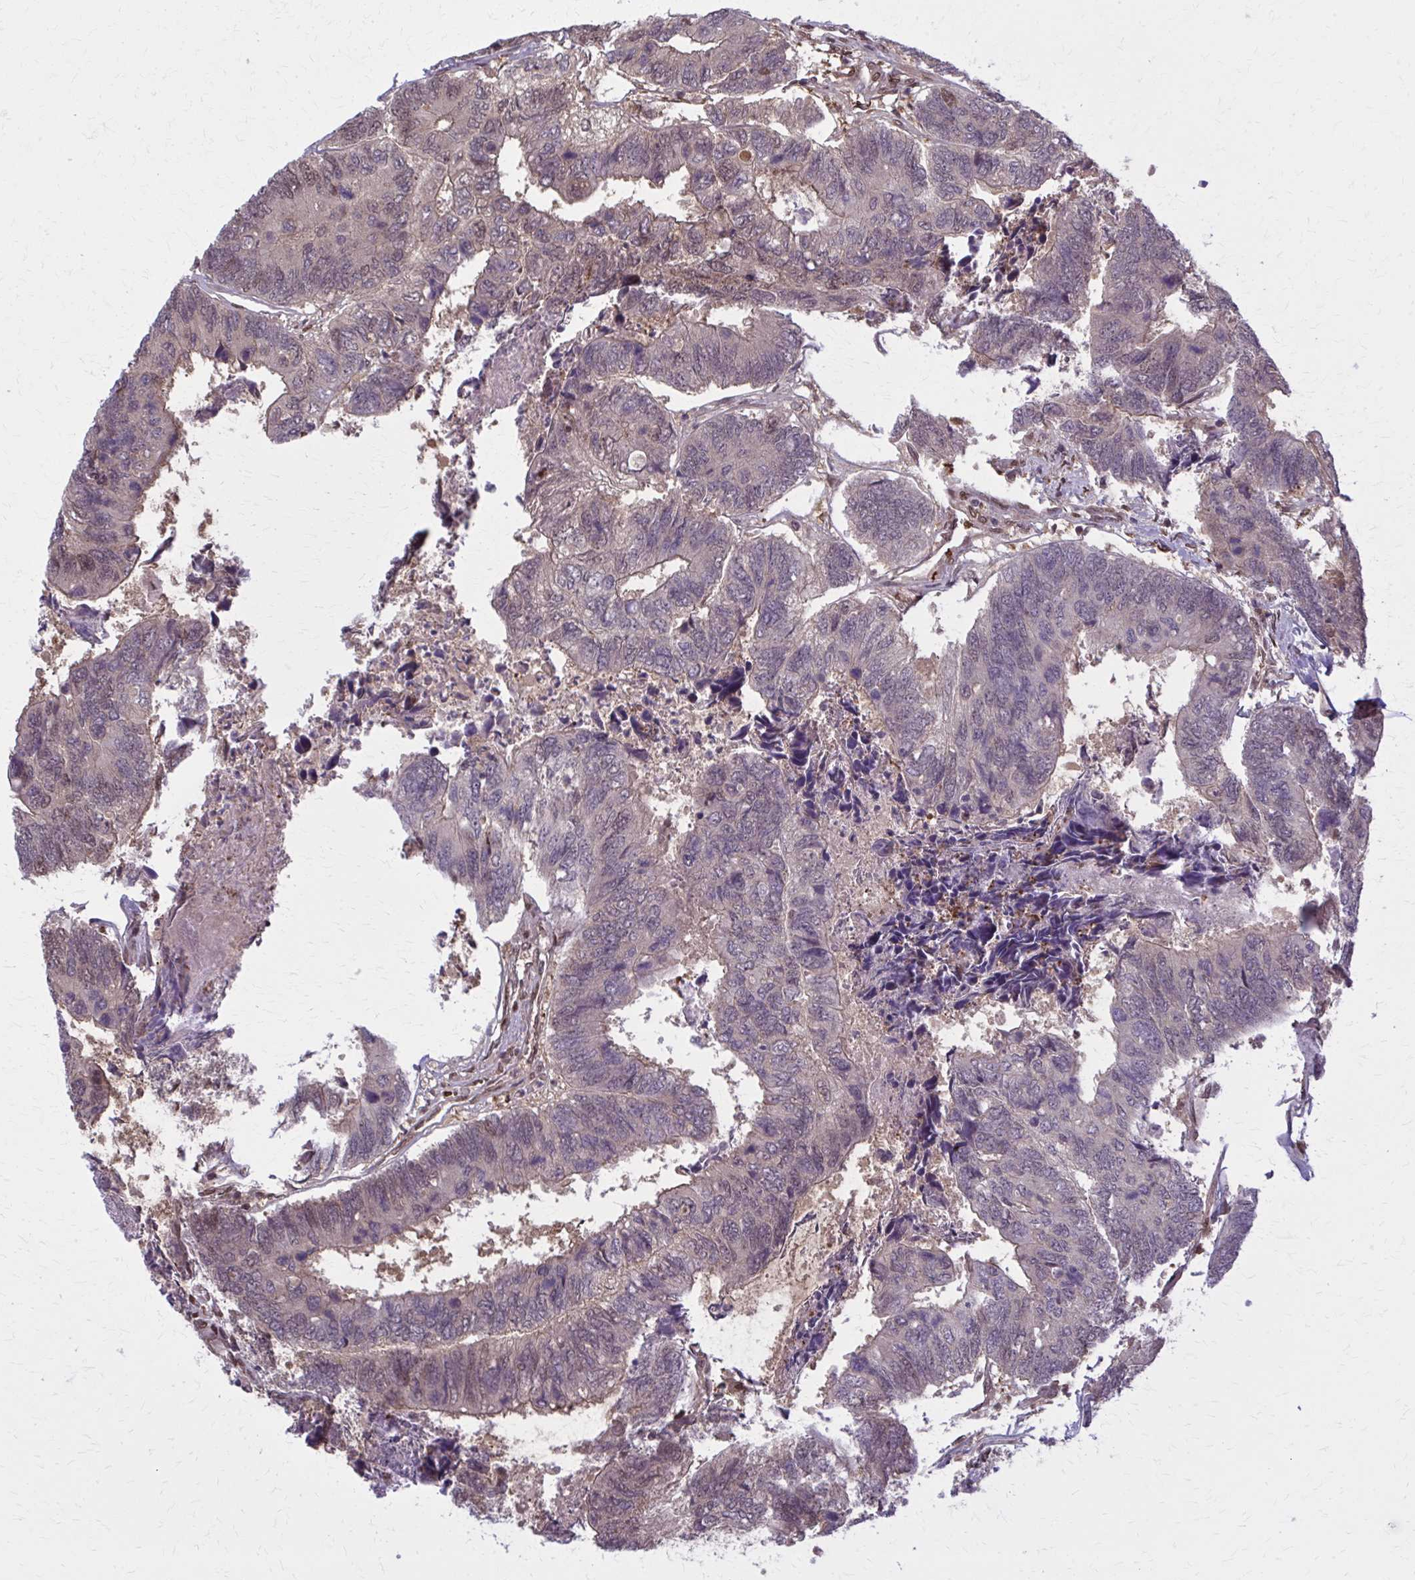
{"staining": {"intensity": "weak", "quantity": "<25%", "location": "cytoplasmic/membranous,nuclear"}, "tissue": "colorectal cancer", "cell_type": "Tumor cells", "image_type": "cancer", "snomed": [{"axis": "morphology", "description": "Adenocarcinoma, NOS"}, {"axis": "topography", "description": "Colon"}], "caption": "Tumor cells show no significant protein positivity in colorectal cancer.", "gene": "MDH1", "patient": {"sex": "female", "age": 67}}